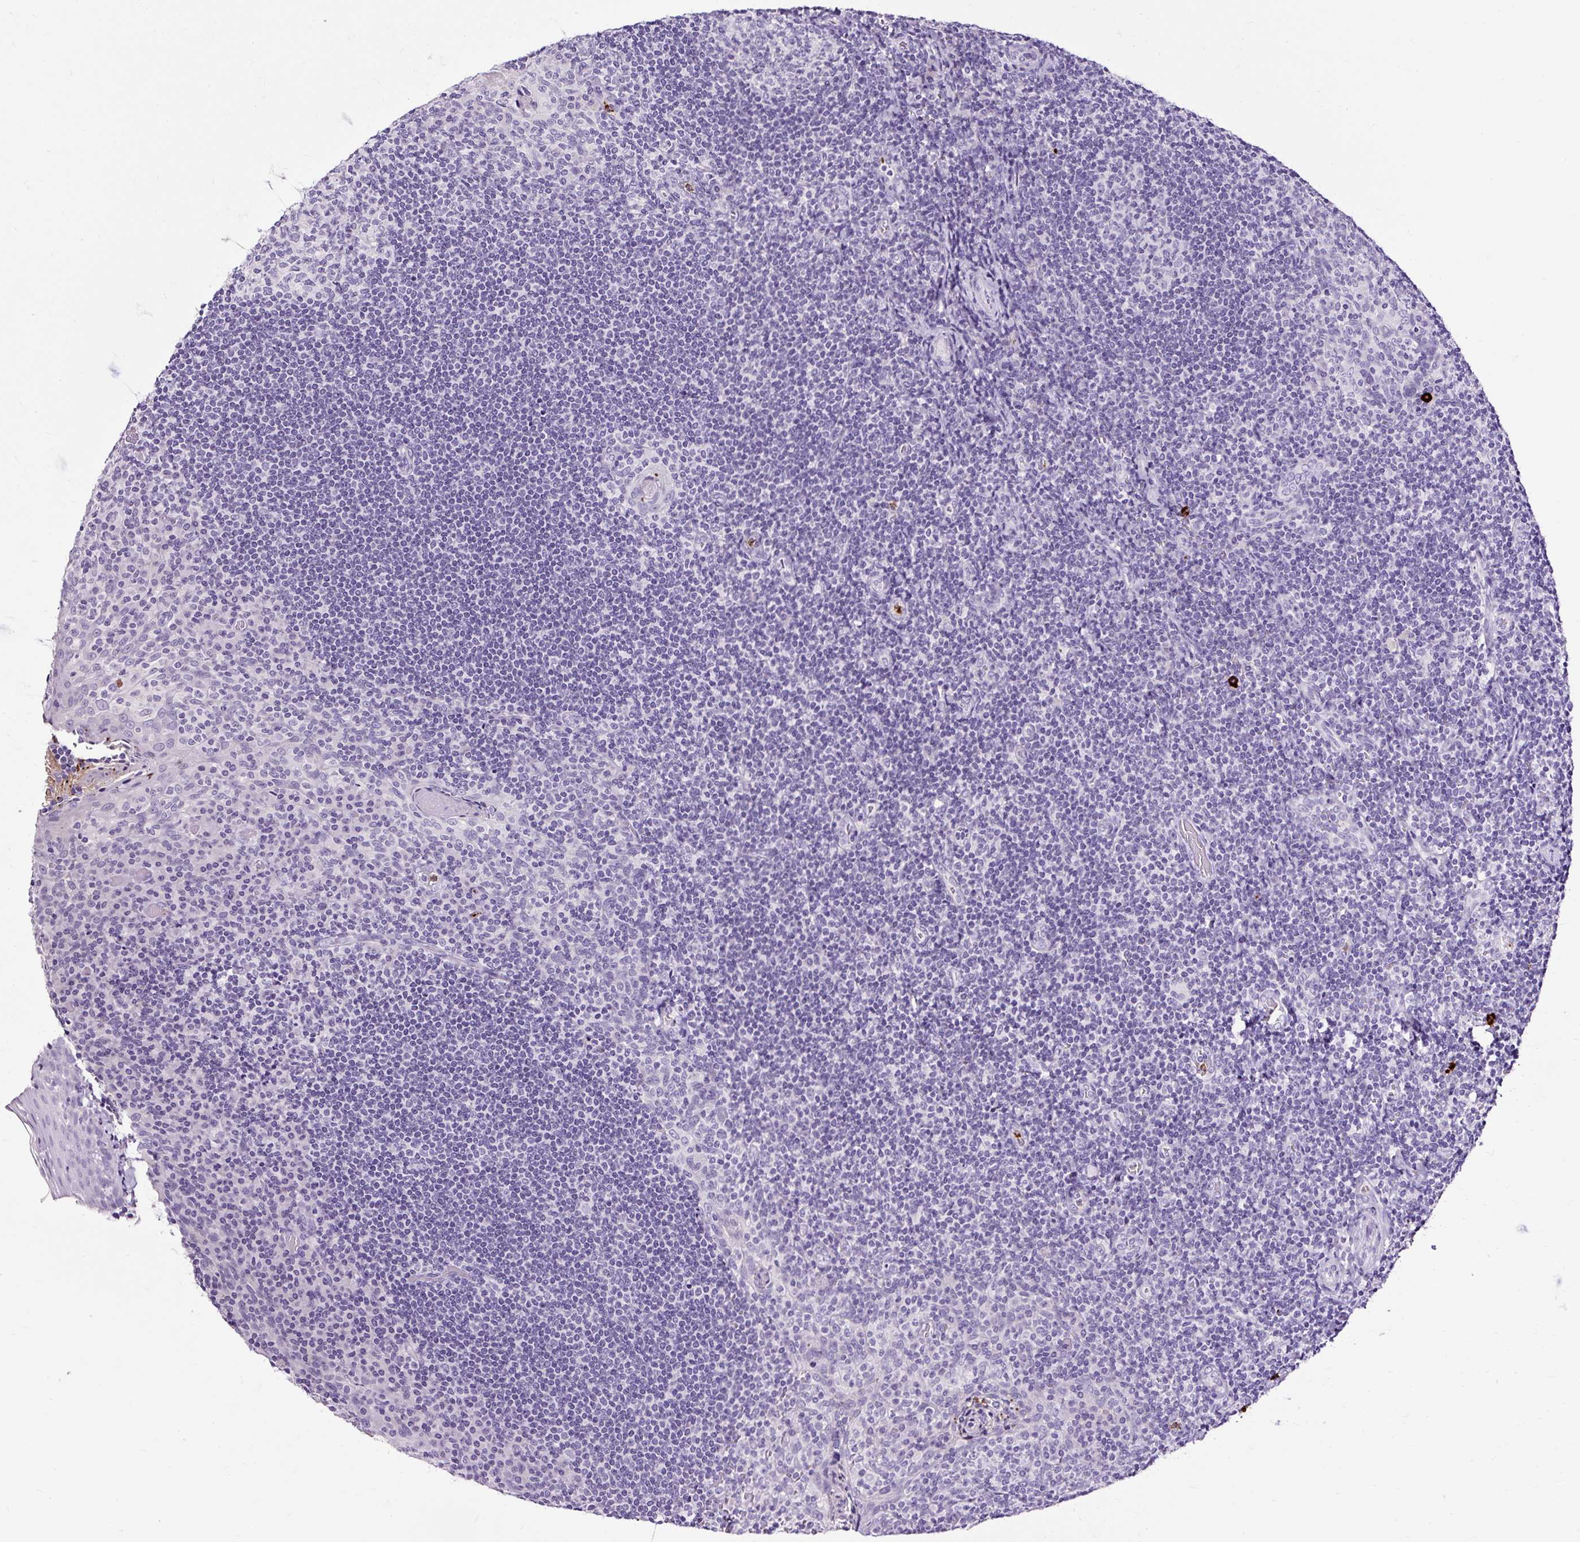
{"staining": {"intensity": "negative", "quantity": "none", "location": "none"}, "tissue": "tonsil", "cell_type": "Germinal center cells", "image_type": "normal", "snomed": [{"axis": "morphology", "description": "Normal tissue, NOS"}, {"axis": "topography", "description": "Tonsil"}], "caption": "Immunohistochemistry (IHC) histopathology image of unremarkable tonsil: tonsil stained with DAB displays no significant protein staining in germinal center cells.", "gene": "SLC7A8", "patient": {"sex": "male", "age": 17}}